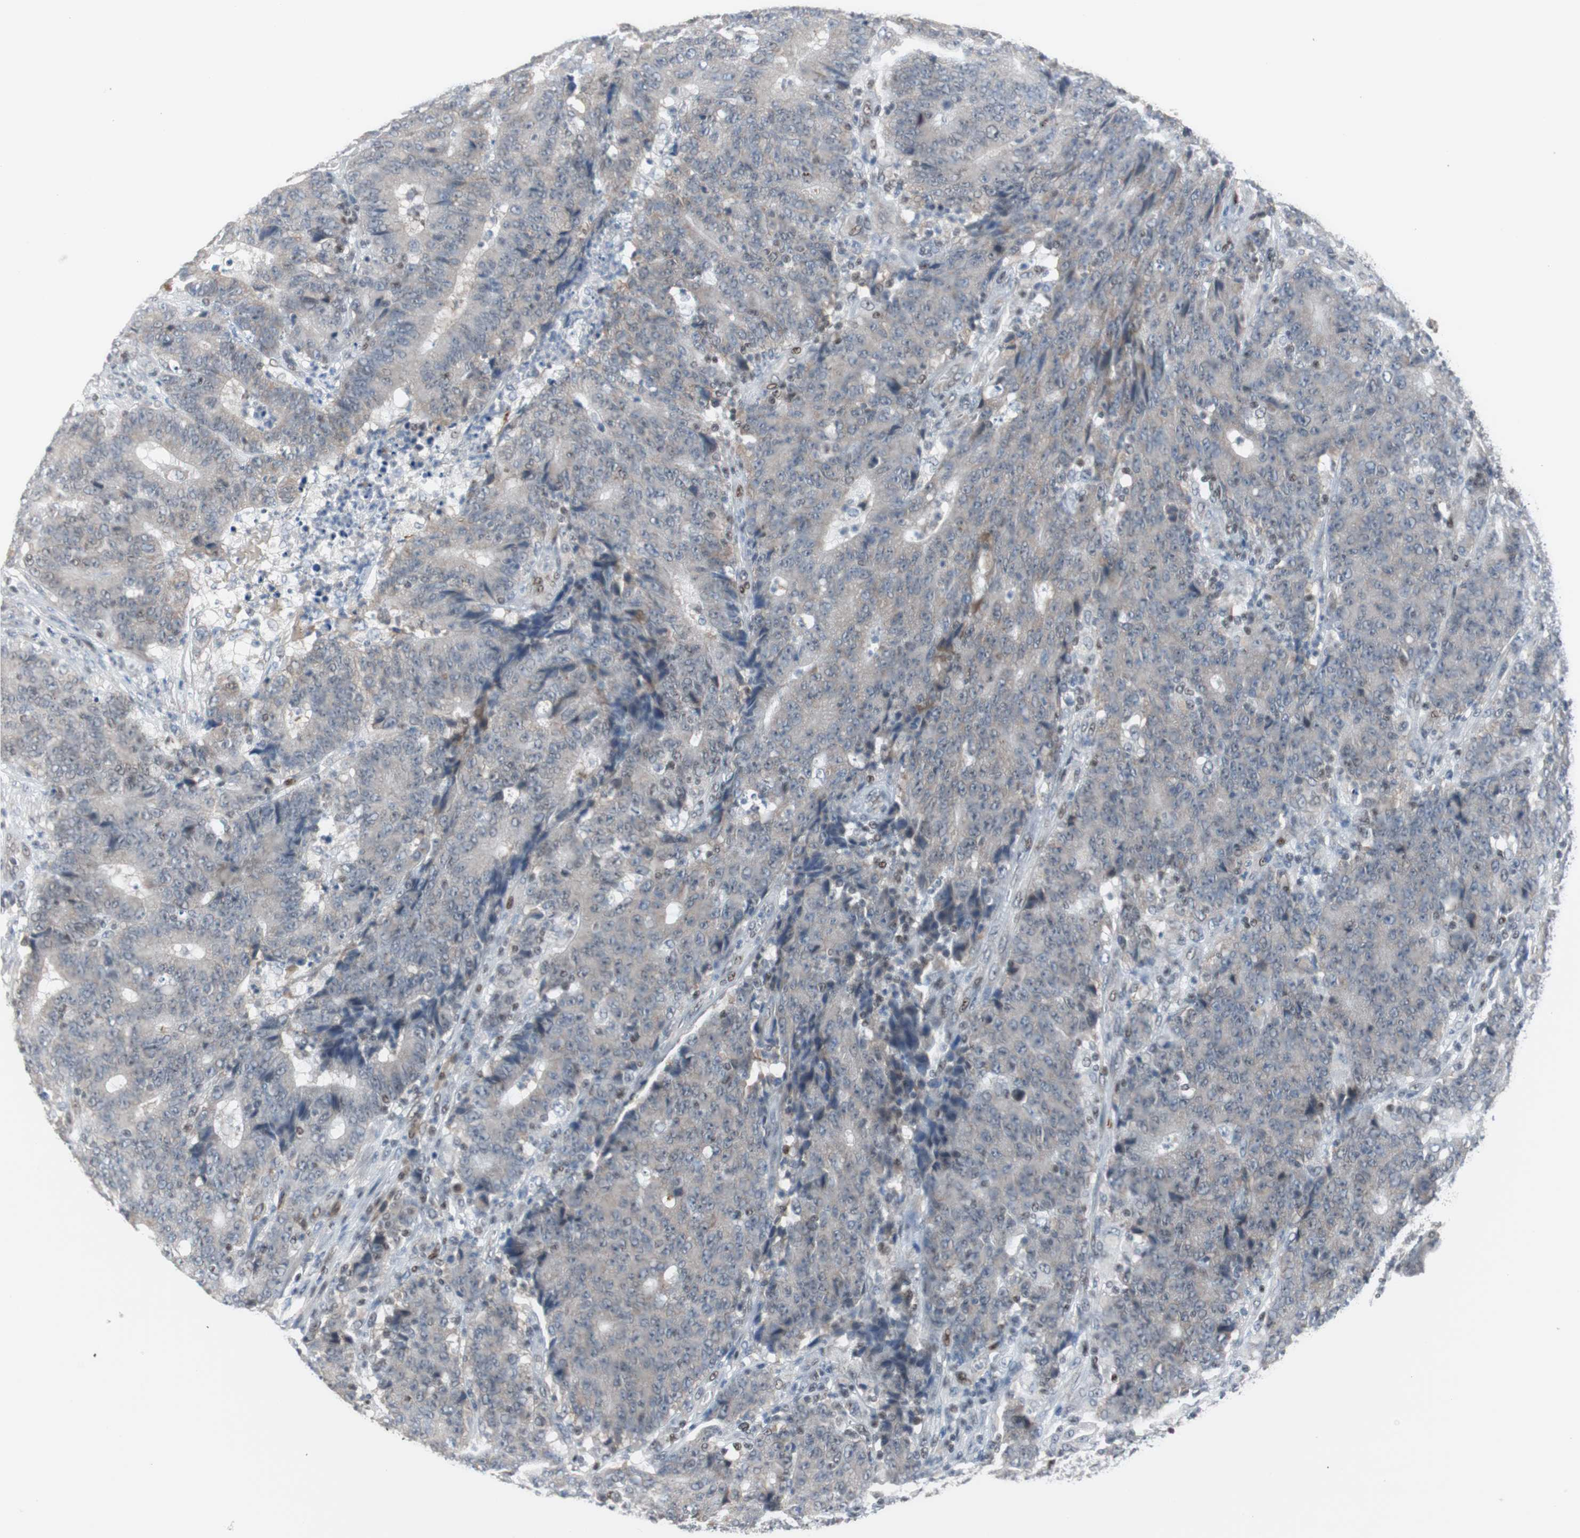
{"staining": {"intensity": "weak", "quantity": "25%-75%", "location": "cytoplasmic/membranous"}, "tissue": "colorectal cancer", "cell_type": "Tumor cells", "image_type": "cancer", "snomed": [{"axis": "morphology", "description": "Normal tissue, NOS"}, {"axis": "morphology", "description": "Adenocarcinoma, NOS"}, {"axis": "topography", "description": "Colon"}], "caption": "Human colorectal cancer (adenocarcinoma) stained with a protein marker shows weak staining in tumor cells.", "gene": "ZHX2", "patient": {"sex": "female", "age": 75}}